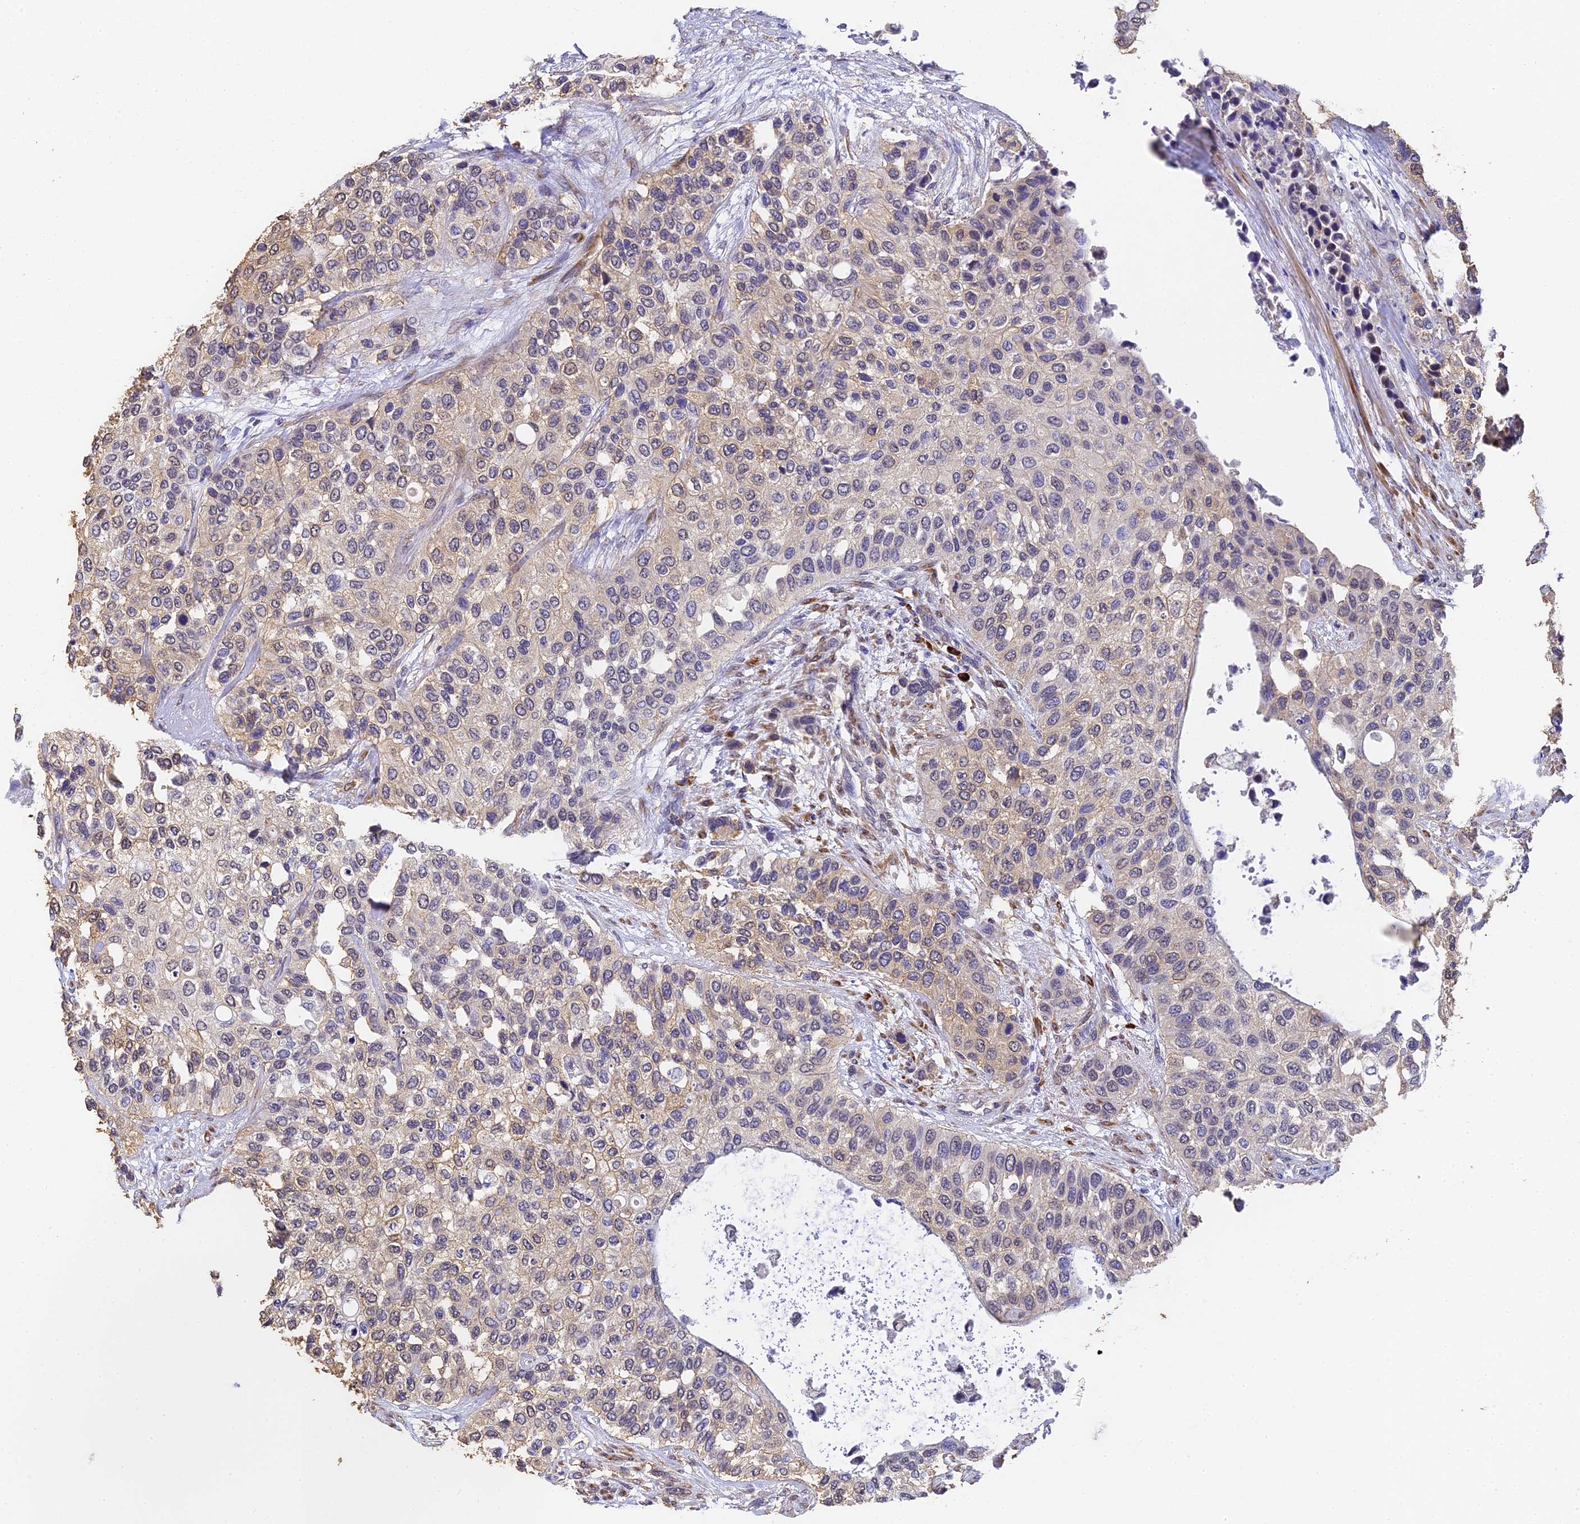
{"staining": {"intensity": "weak", "quantity": "<25%", "location": "cytoplasmic/membranous,nuclear"}, "tissue": "urothelial cancer", "cell_type": "Tumor cells", "image_type": "cancer", "snomed": [{"axis": "morphology", "description": "Normal tissue, NOS"}, {"axis": "morphology", "description": "Urothelial carcinoma, High grade"}, {"axis": "topography", "description": "Vascular tissue"}, {"axis": "topography", "description": "Urinary bladder"}], "caption": "This is an immunohistochemistry image of high-grade urothelial carcinoma. There is no expression in tumor cells.", "gene": "SLC11A1", "patient": {"sex": "female", "age": 56}}